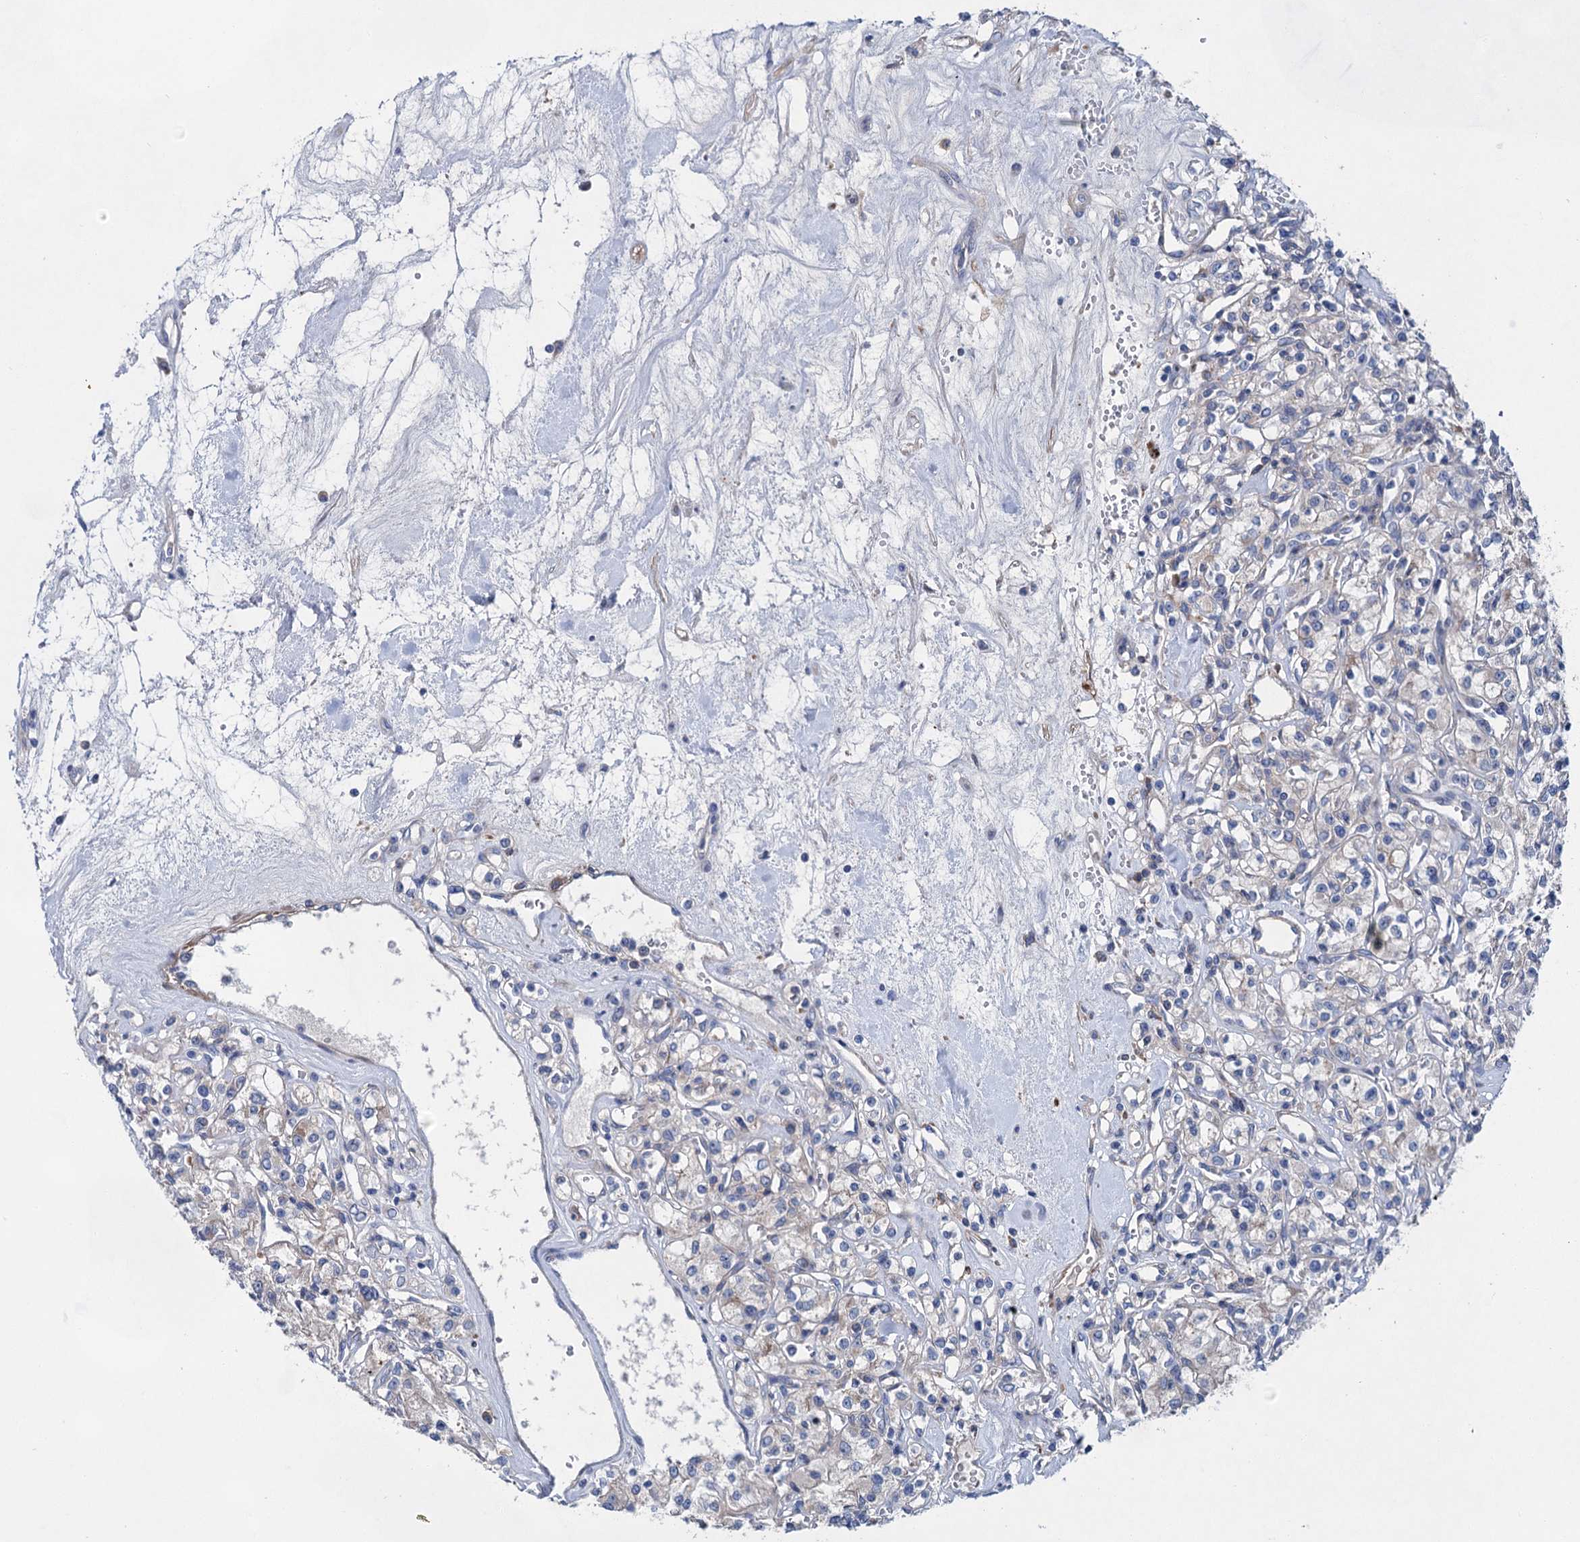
{"staining": {"intensity": "negative", "quantity": "none", "location": "none"}, "tissue": "renal cancer", "cell_type": "Tumor cells", "image_type": "cancer", "snomed": [{"axis": "morphology", "description": "Adenocarcinoma, NOS"}, {"axis": "topography", "description": "Kidney"}], "caption": "Tumor cells are negative for protein expression in human renal adenocarcinoma.", "gene": "GPR155", "patient": {"sex": "female", "age": 59}}